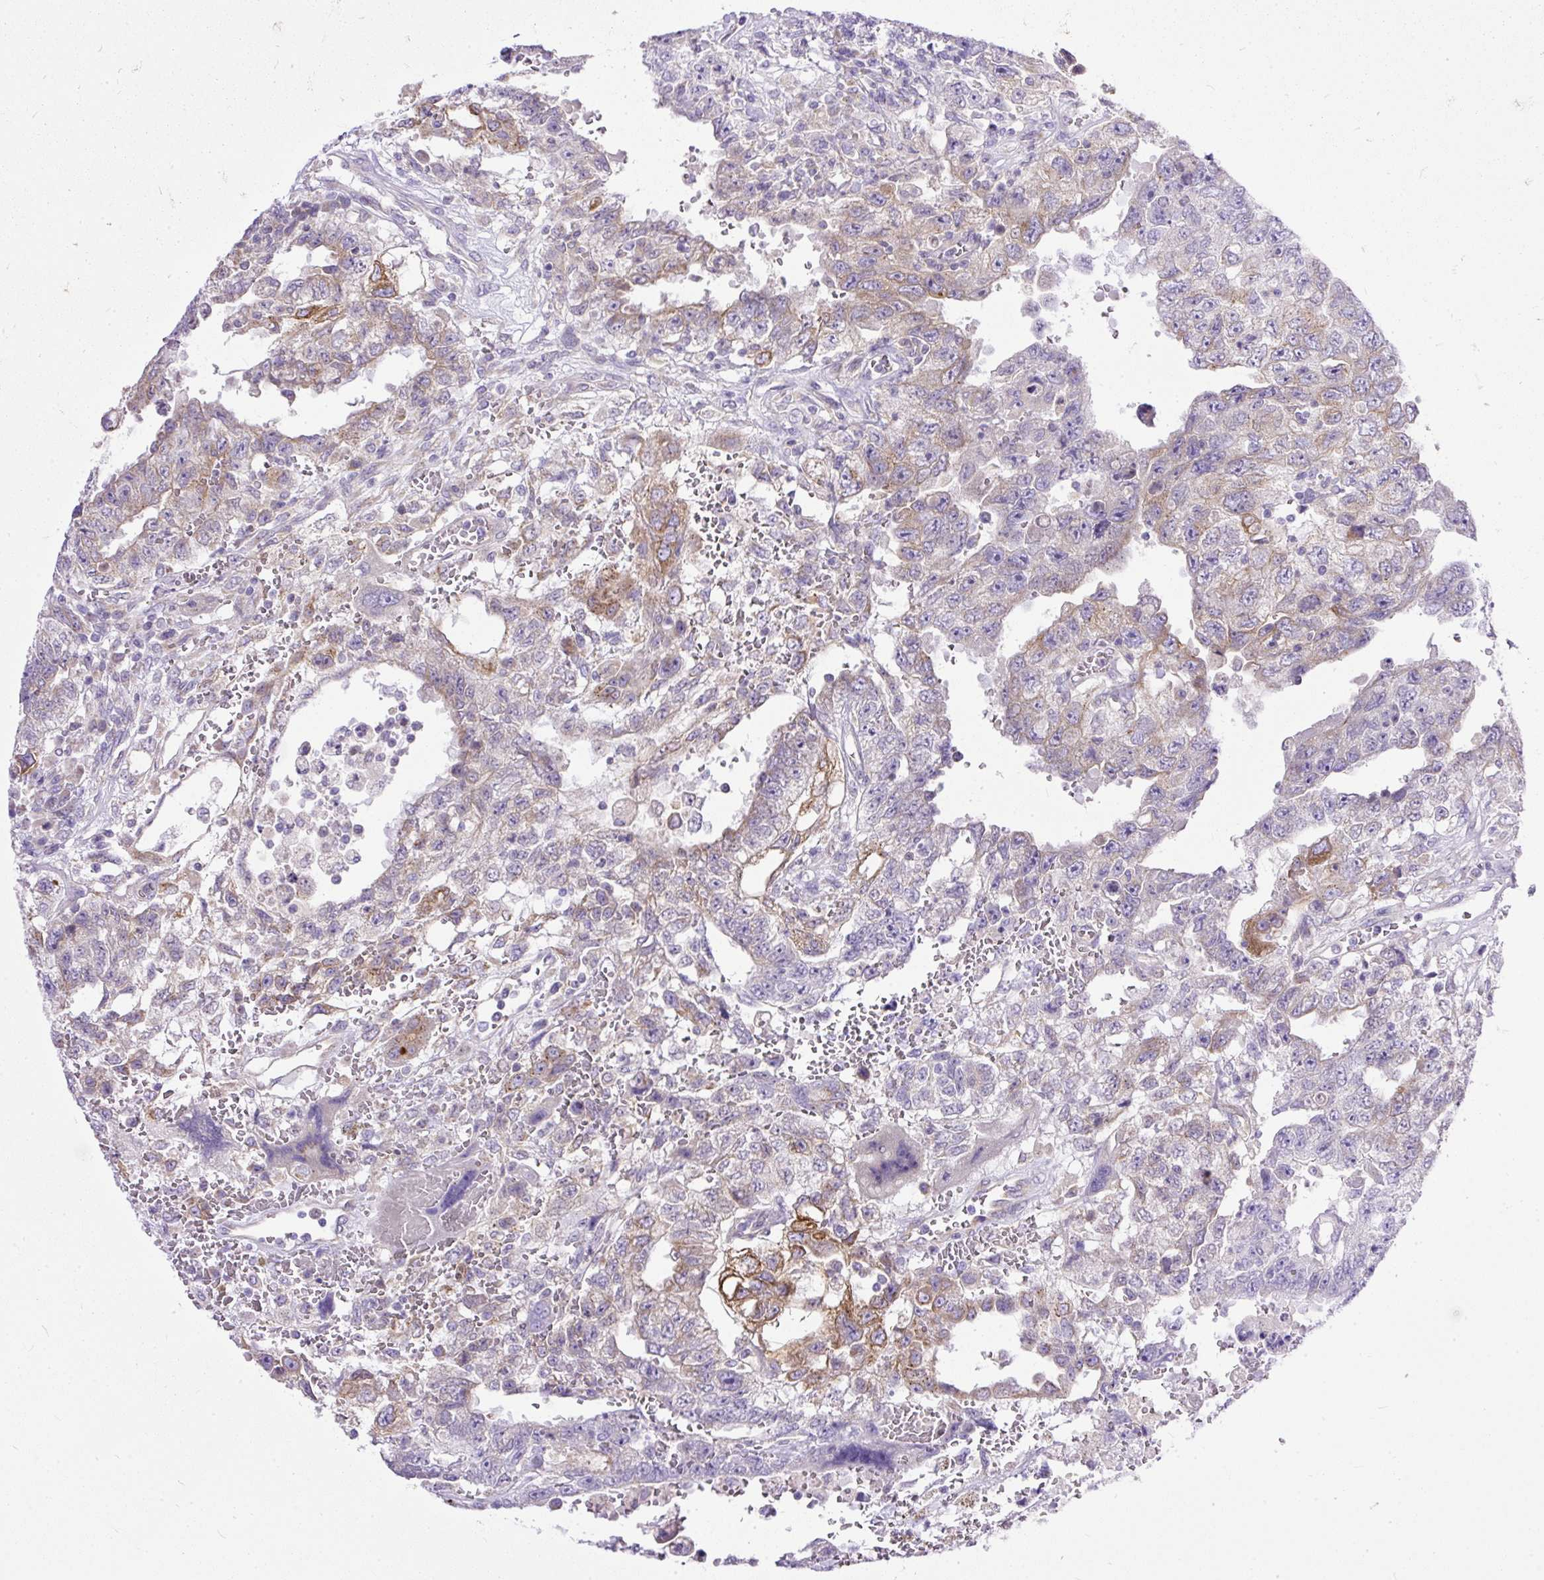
{"staining": {"intensity": "moderate", "quantity": "<25%", "location": "cytoplasmic/membranous"}, "tissue": "testis cancer", "cell_type": "Tumor cells", "image_type": "cancer", "snomed": [{"axis": "morphology", "description": "Carcinoma, Embryonal, NOS"}, {"axis": "topography", "description": "Testis"}], "caption": "Immunohistochemical staining of human embryonal carcinoma (testis) displays low levels of moderate cytoplasmic/membranous staining in about <25% of tumor cells. (DAB = brown stain, brightfield microscopy at high magnification).", "gene": "AMFR", "patient": {"sex": "male", "age": 26}}